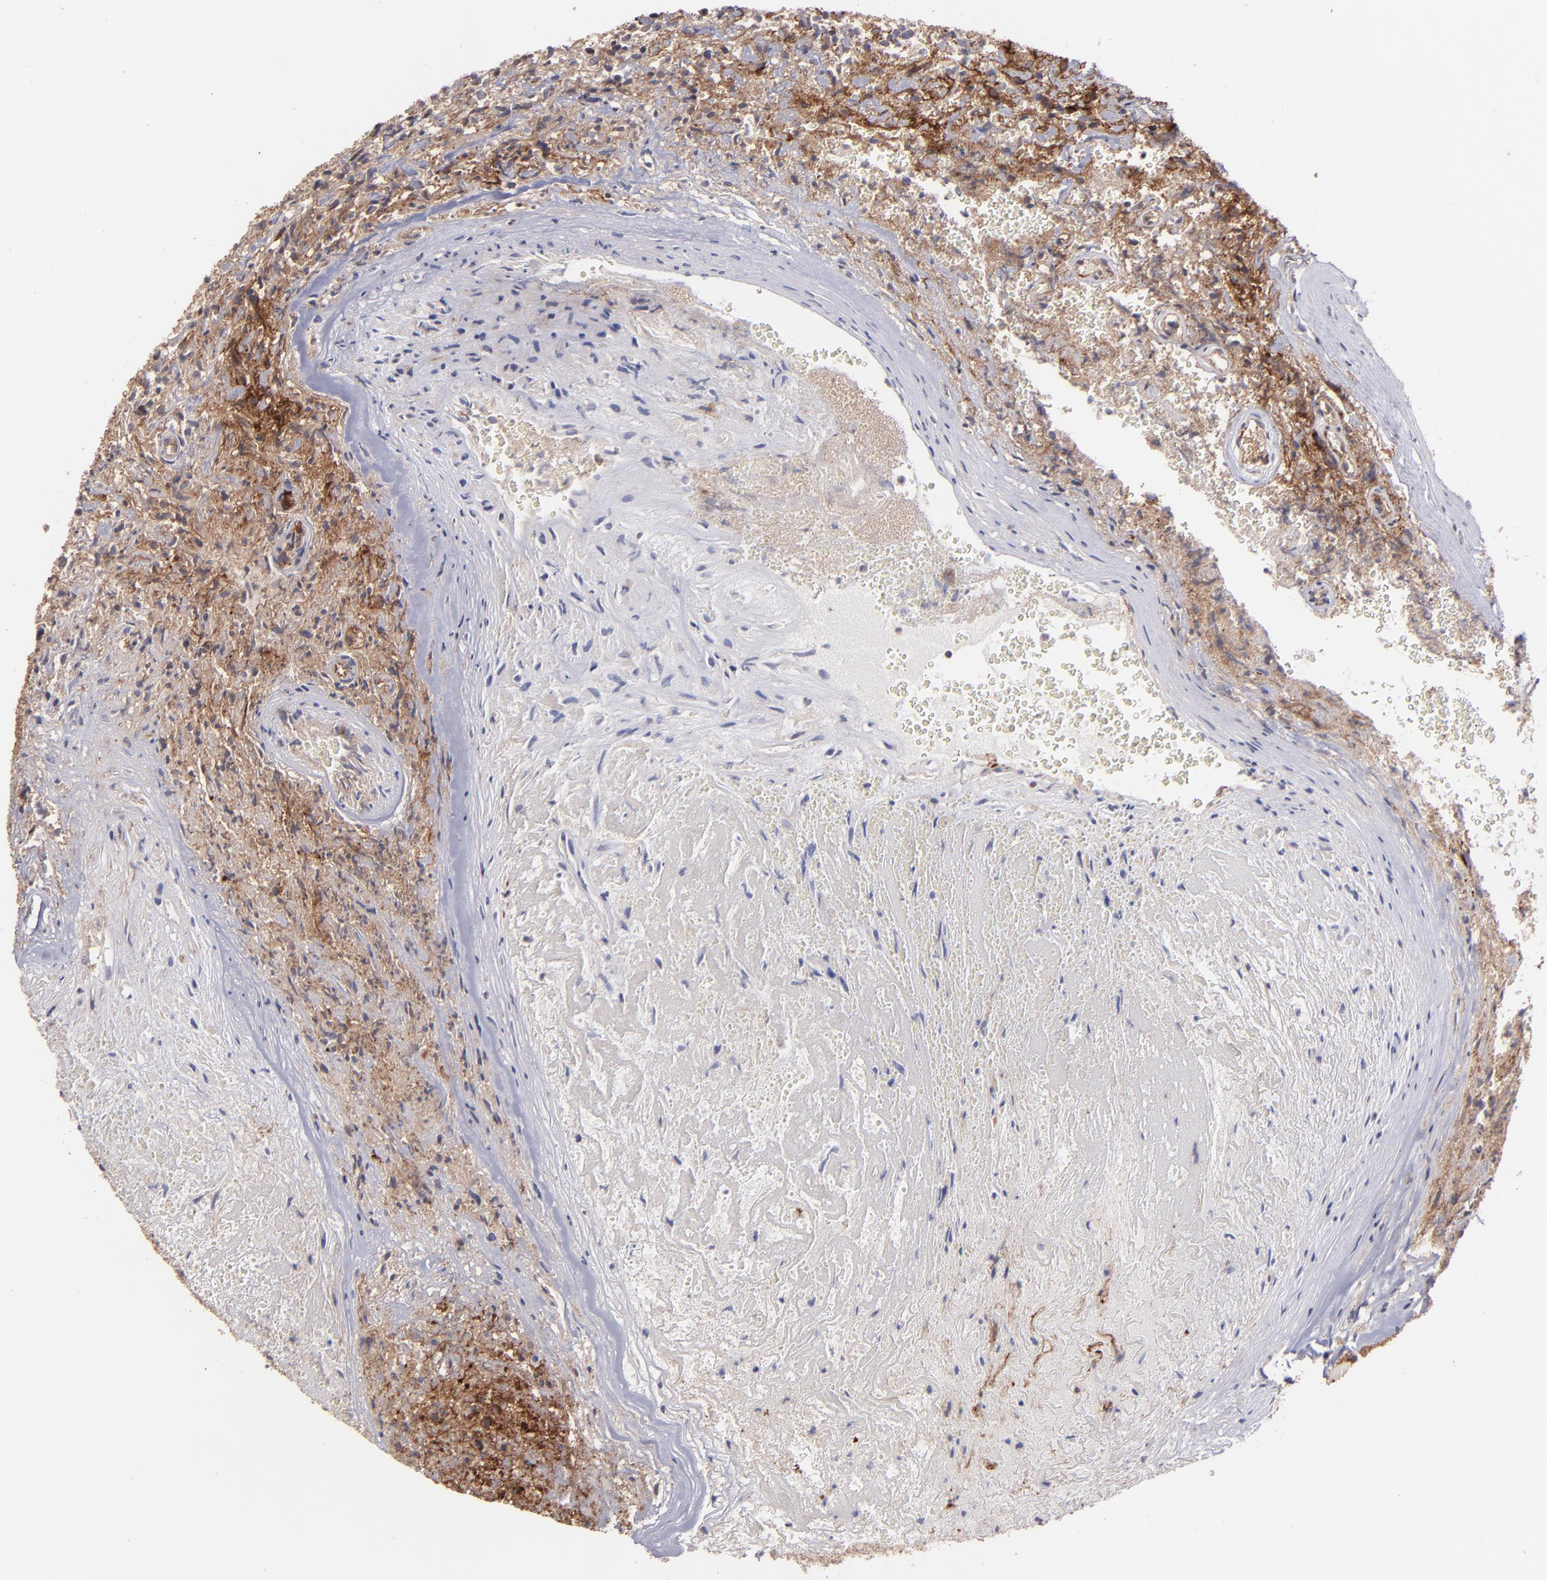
{"staining": {"intensity": "negative", "quantity": "none", "location": "none"}, "tissue": "glioma", "cell_type": "Tumor cells", "image_type": "cancer", "snomed": [{"axis": "morphology", "description": "Normal tissue, NOS"}, {"axis": "morphology", "description": "Glioma, malignant, High grade"}, {"axis": "topography", "description": "Cerebral cortex"}], "caption": "High magnification brightfield microscopy of glioma stained with DAB (brown) and counterstained with hematoxylin (blue): tumor cells show no significant expression.", "gene": "ICAM1", "patient": {"sex": "male", "age": 75}}